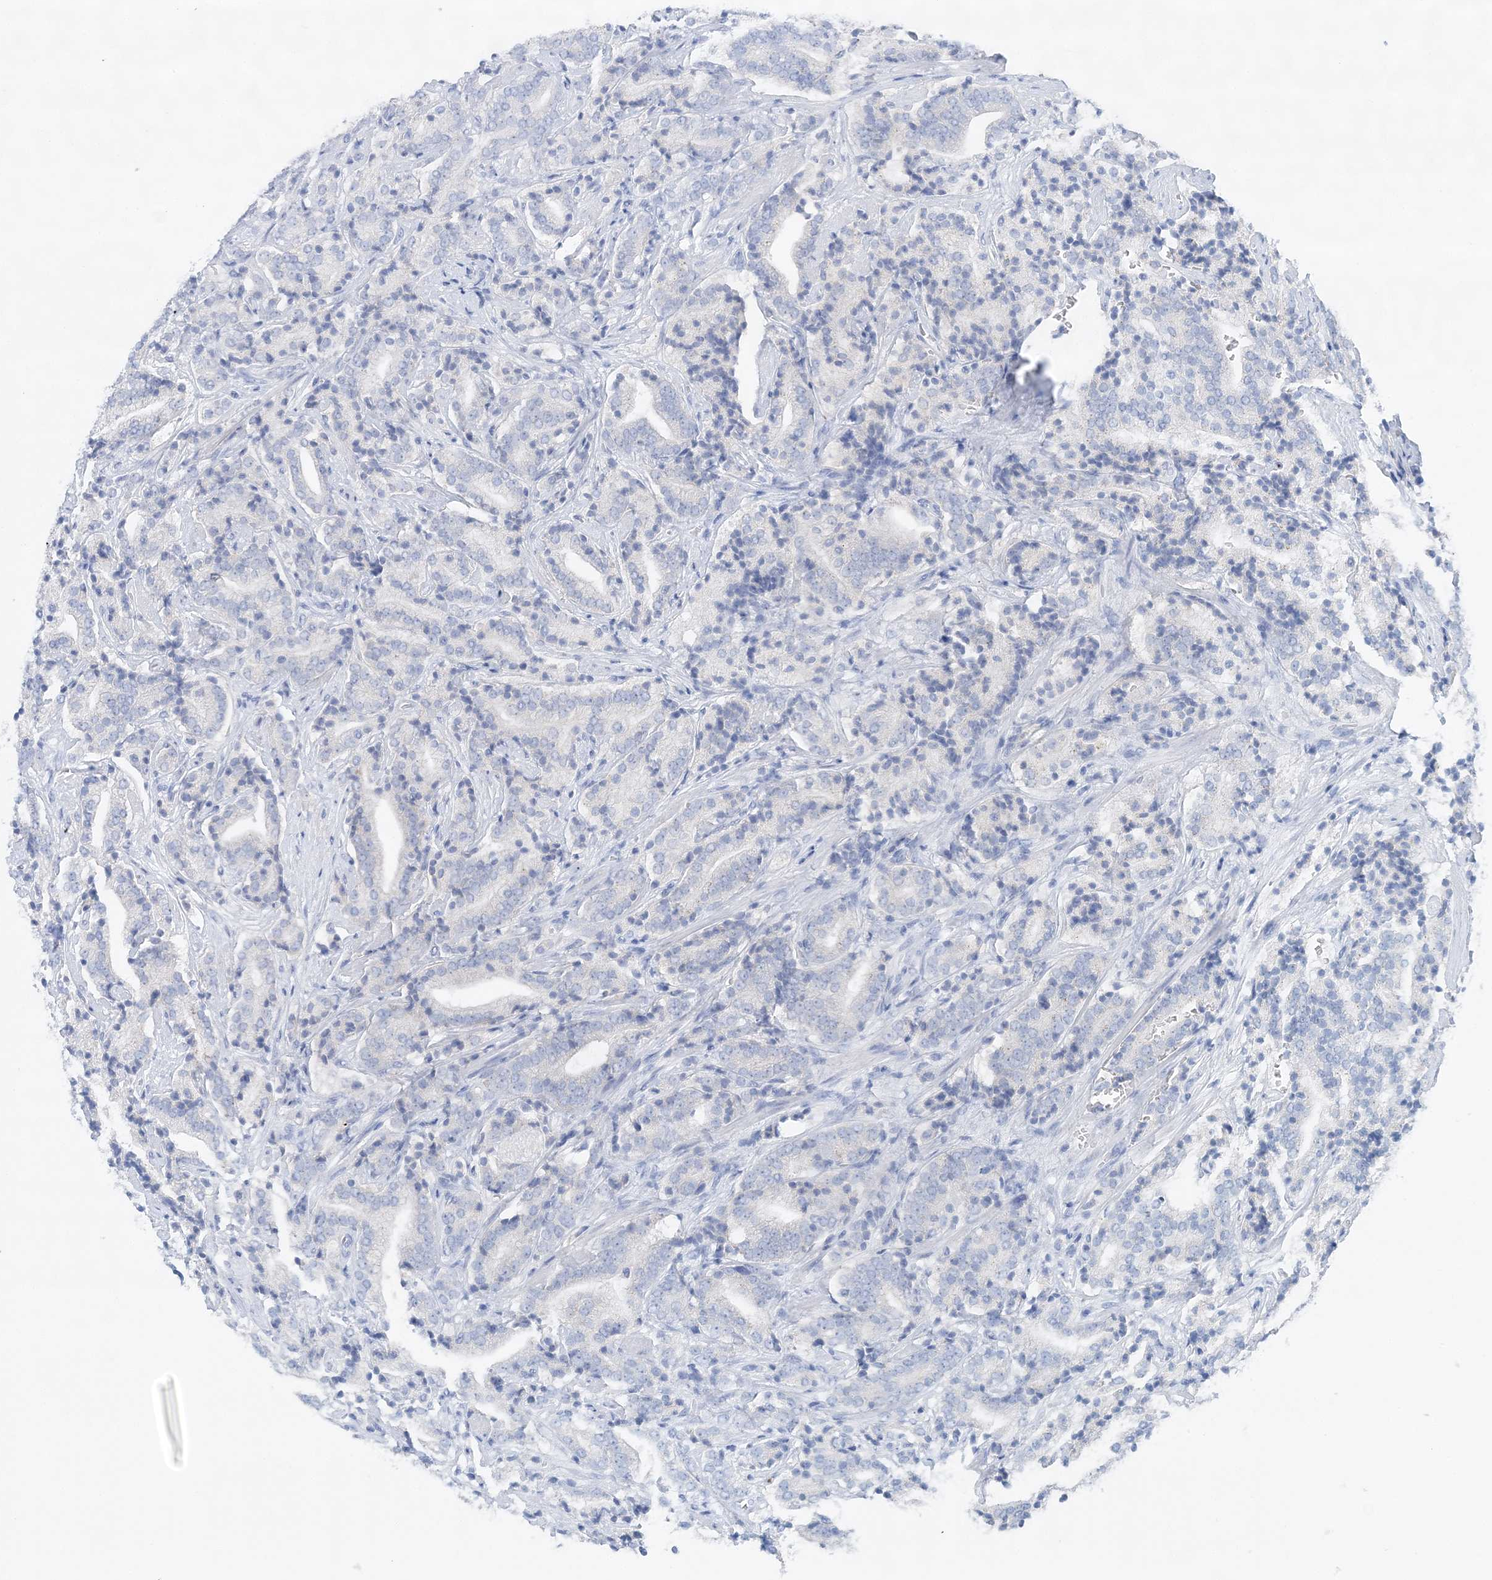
{"staining": {"intensity": "negative", "quantity": "none", "location": "none"}, "tissue": "prostate cancer", "cell_type": "Tumor cells", "image_type": "cancer", "snomed": [{"axis": "morphology", "description": "Adenocarcinoma, High grade"}, {"axis": "topography", "description": "Prostate"}], "caption": "Prostate adenocarcinoma (high-grade) was stained to show a protein in brown. There is no significant expression in tumor cells.", "gene": "SLC5A6", "patient": {"sex": "male", "age": 57}}